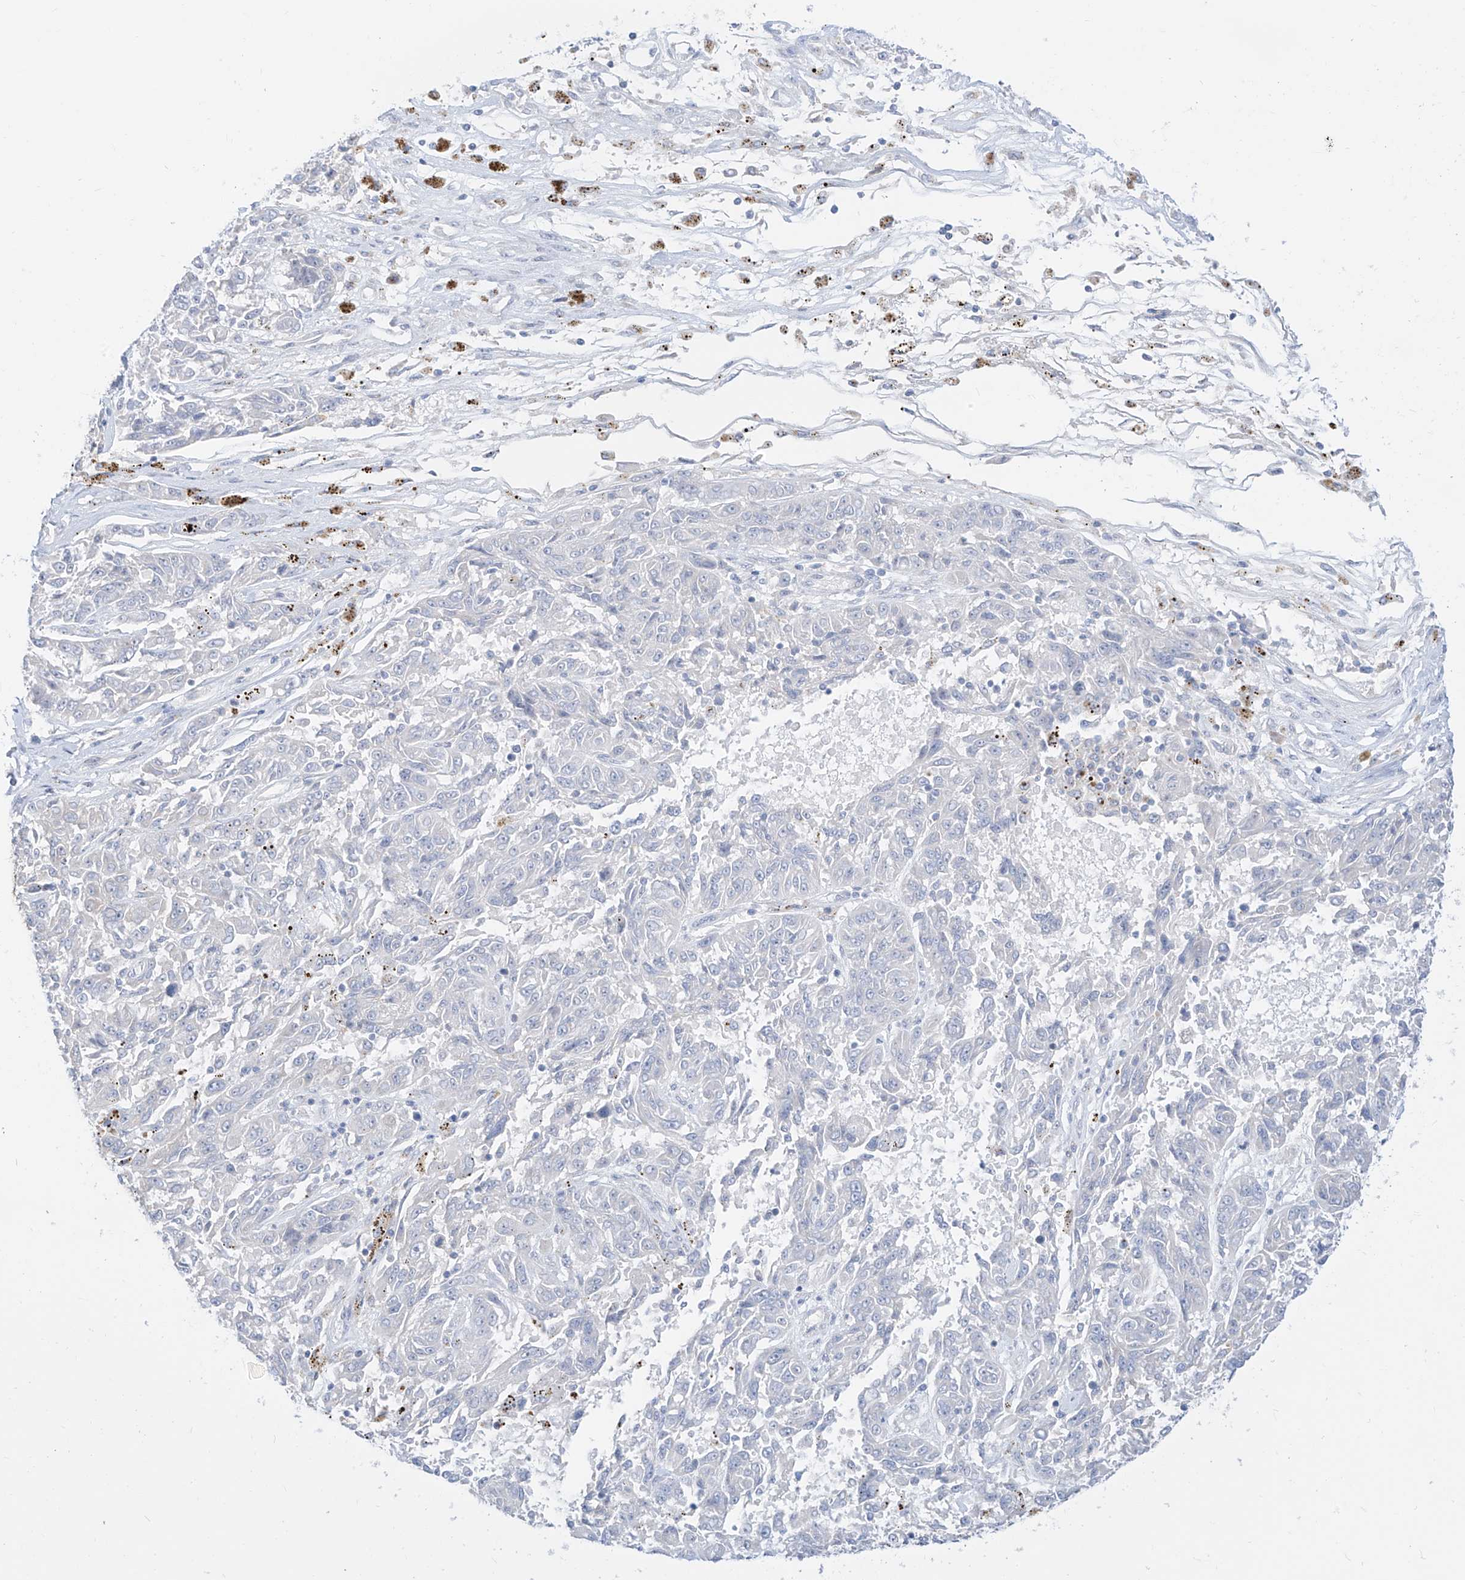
{"staining": {"intensity": "negative", "quantity": "none", "location": "none"}, "tissue": "melanoma", "cell_type": "Tumor cells", "image_type": "cancer", "snomed": [{"axis": "morphology", "description": "Malignant melanoma, NOS"}, {"axis": "topography", "description": "Skin"}], "caption": "High power microscopy micrograph of an immunohistochemistry histopathology image of melanoma, revealing no significant positivity in tumor cells.", "gene": "SYTL3", "patient": {"sex": "male", "age": 53}}